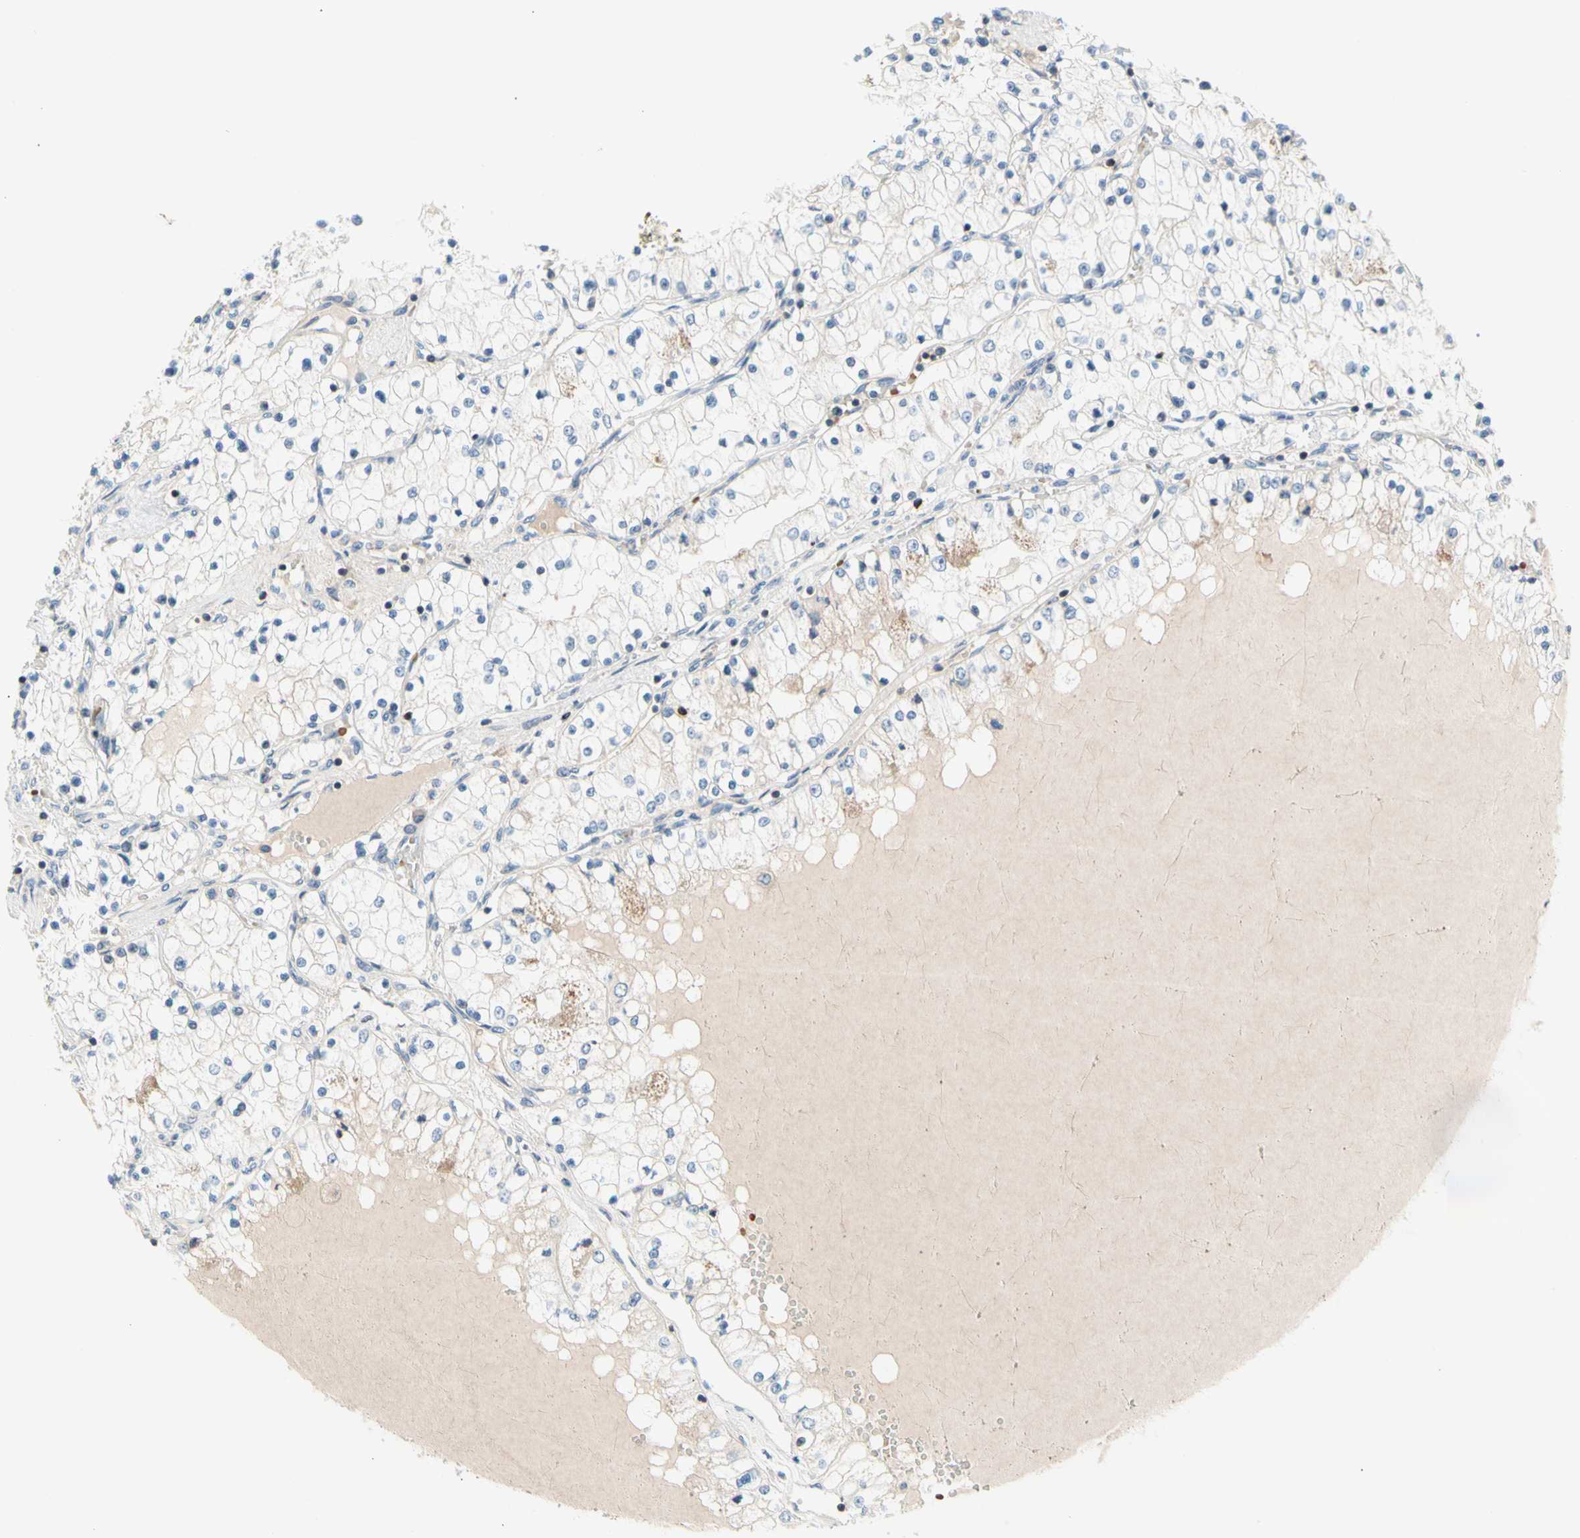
{"staining": {"intensity": "negative", "quantity": "none", "location": "none"}, "tissue": "renal cancer", "cell_type": "Tumor cells", "image_type": "cancer", "snomed": [{"axis": "morphology", "description": "Adenocarcinoma, NOS"}, {"axis": "topography", "description": "Kidney"}], "caption": "Immunohistochemistry (IHC) micrograph of neoplastic tissue: renal adenocarcinoma stained with DAB displays no significant protein expression in tumor cells.", "gene": "MAP3K3", "patient": {"sex": "male", "age": 68}}